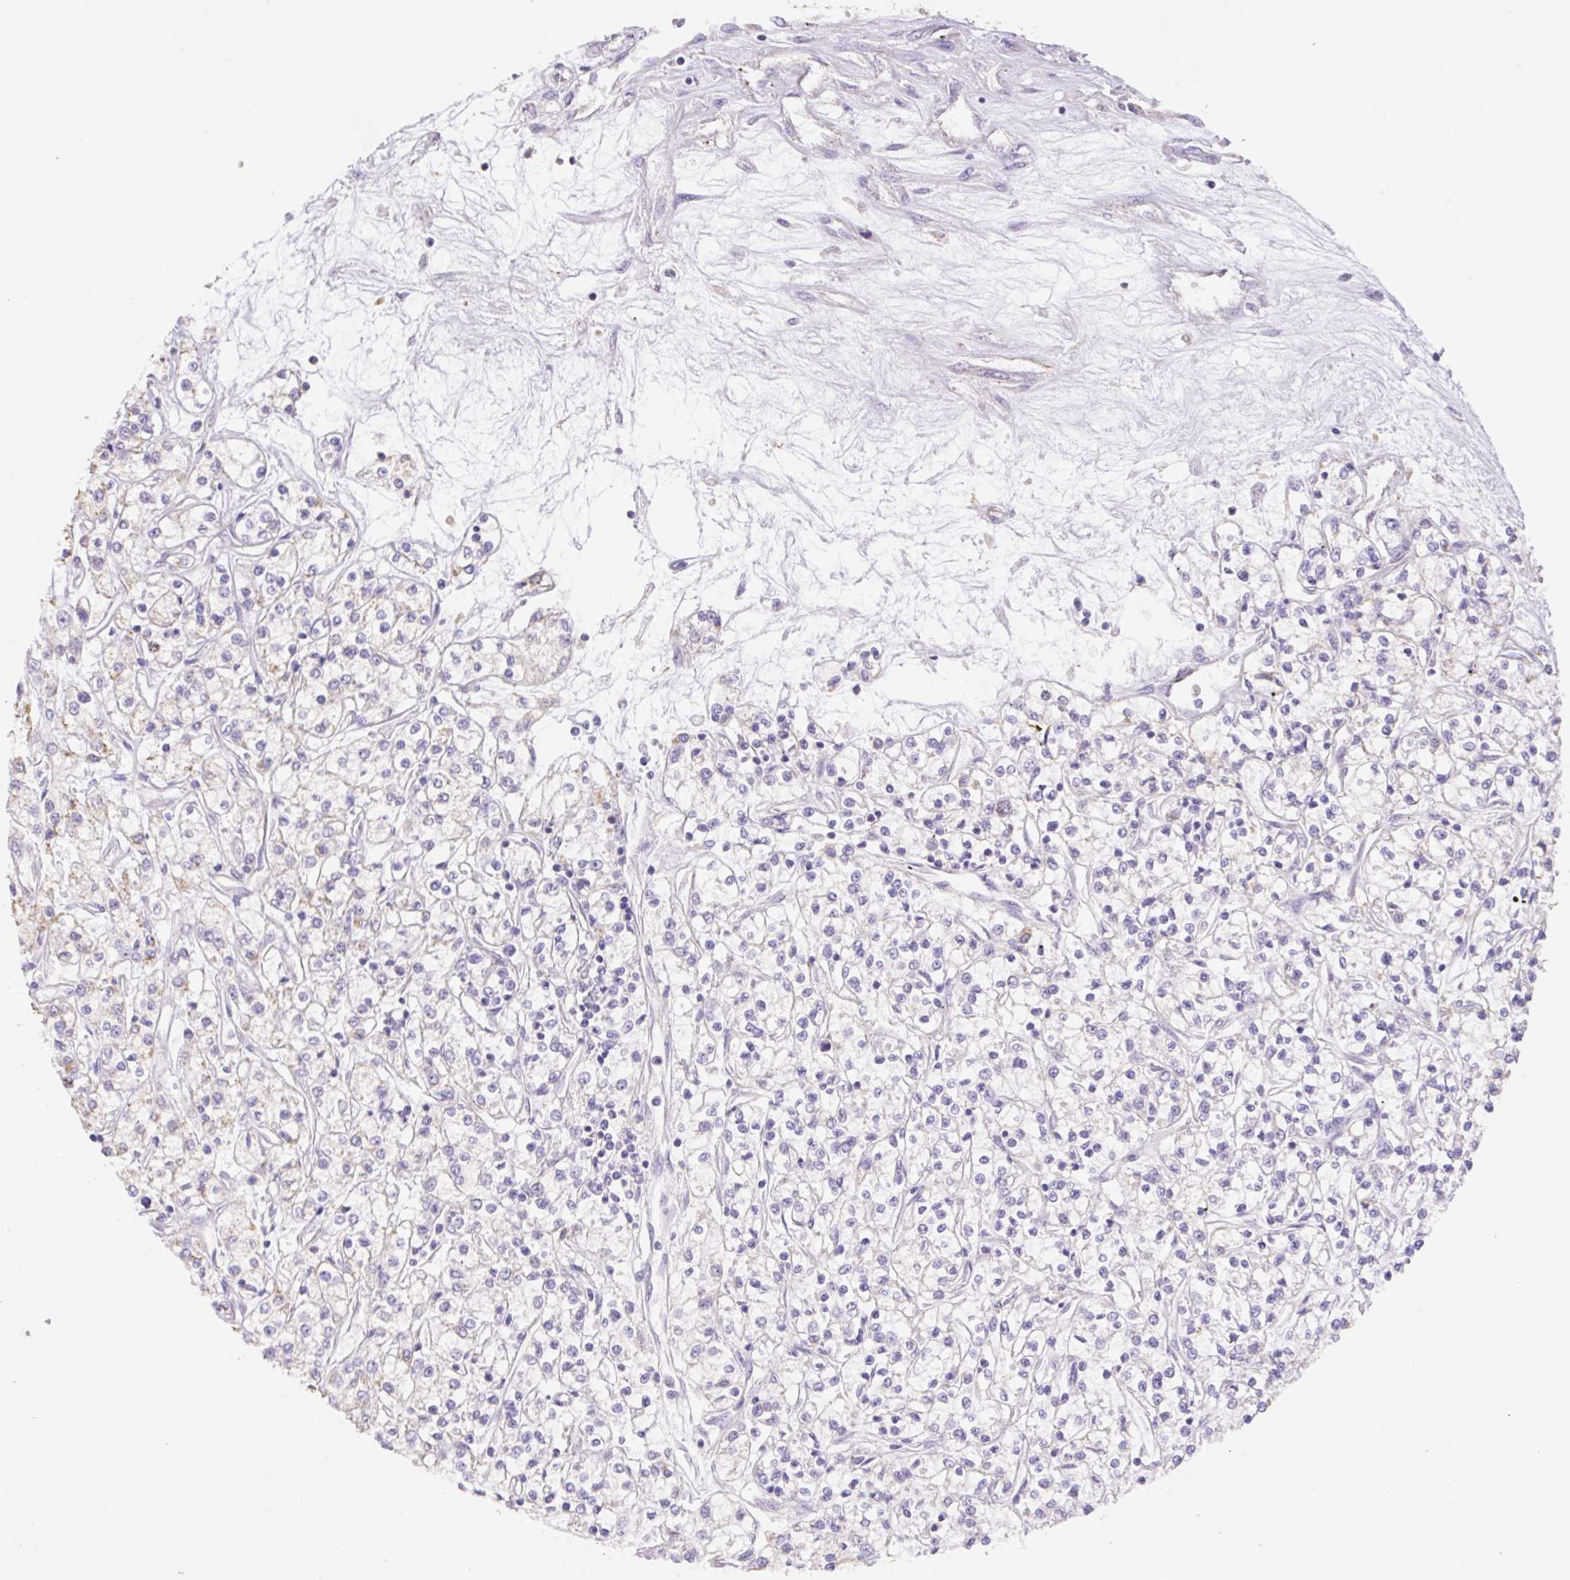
{"staining": {"intensity": "negative", "quantity": "none", "location": "none"}, "tissue": "renal cancer", "cell_type": "Tumor cells", "image_type": "cancer", "snomed": [{"axis": "morphology", "description": "Adenocarcinoma, NOS"}, {"axis": "topography", "description": "Kidney"}], "caption": "A photomicrograph of renal adenocarcinoma stained for a protein demonstrates no brown staining in tumor cells.", "gene": "COPZ2", "patient": {"sex": "female", "age": 59}}